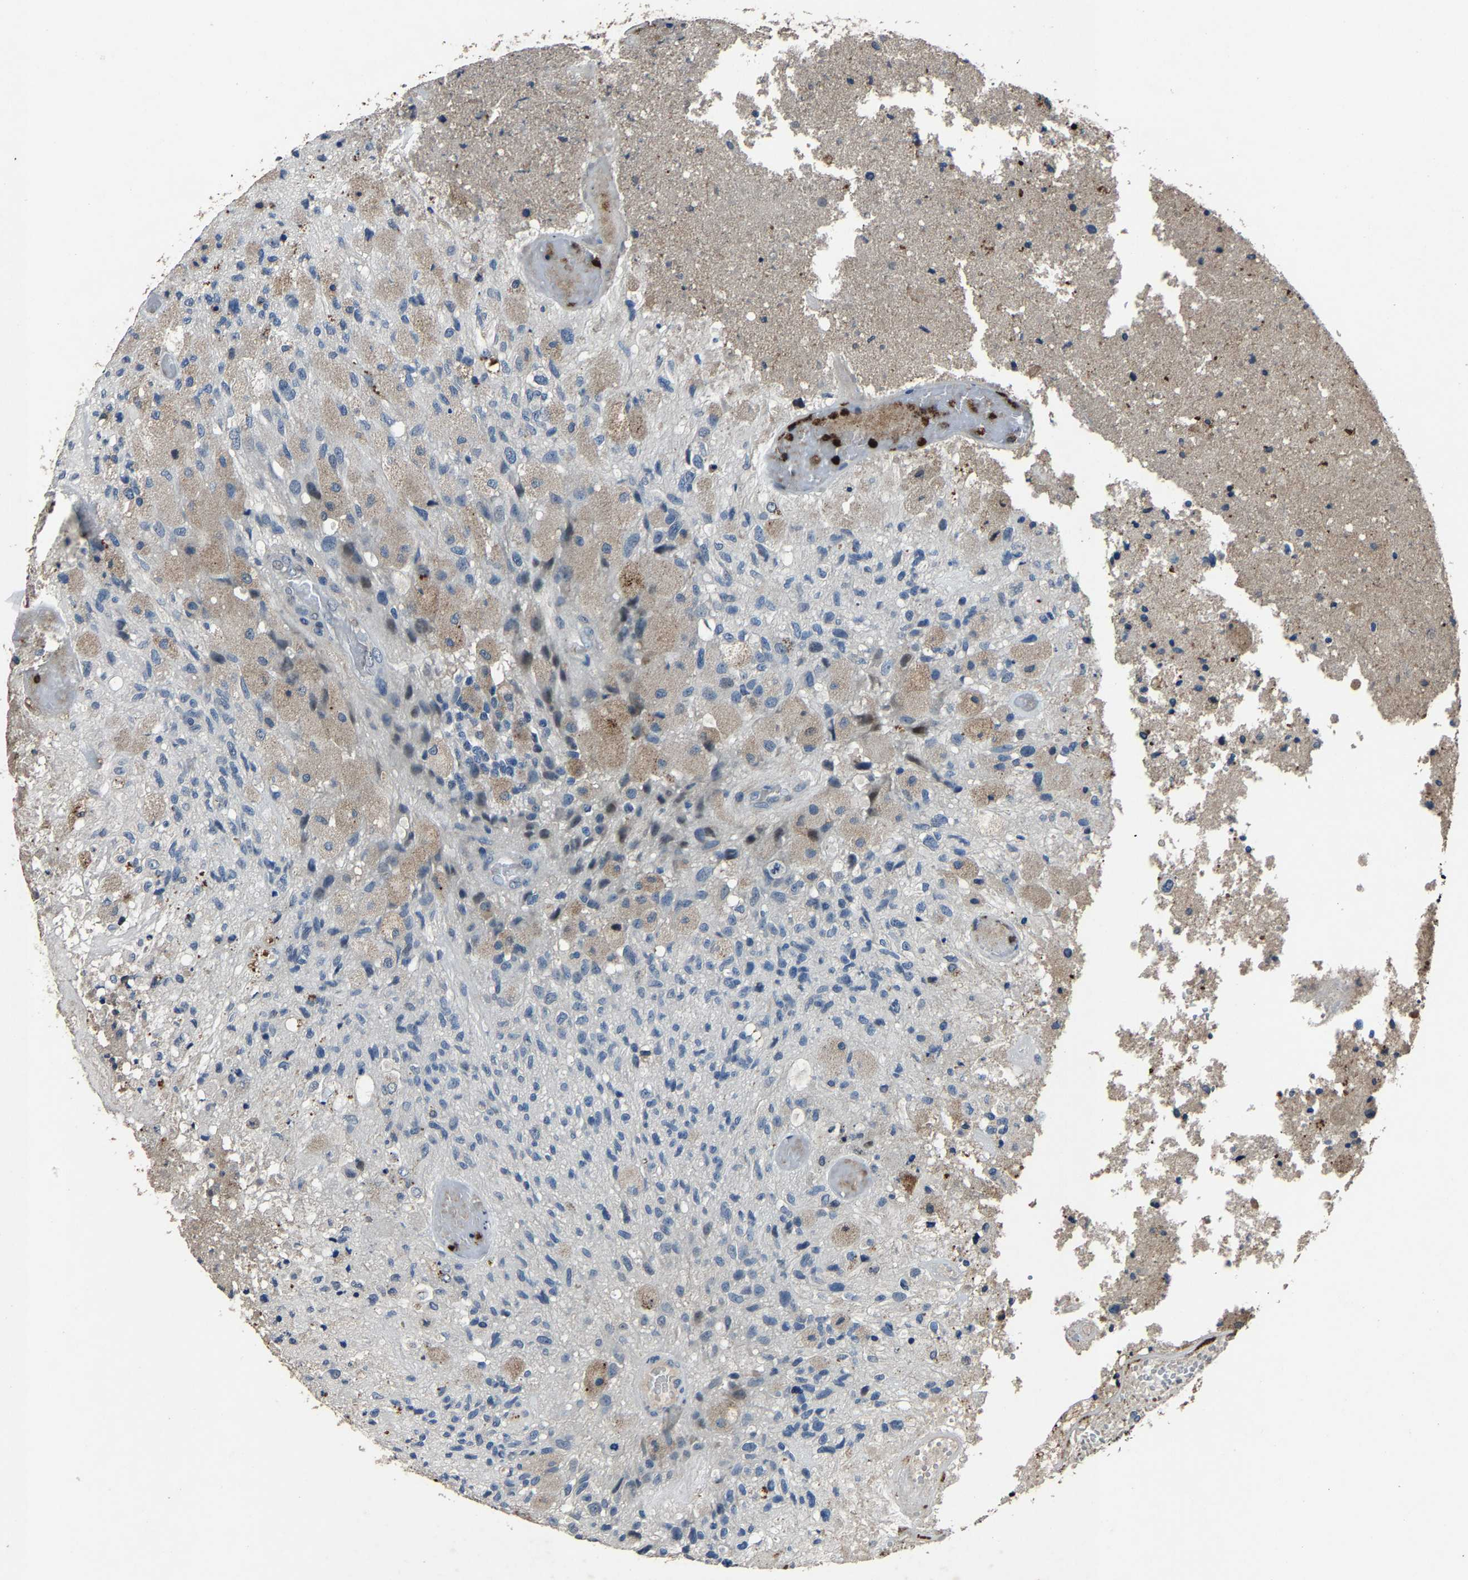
{"staining": {"intensity": "weak", "quantity": "25%-75%", "location": "cytoplasmic/membranous"}, "tissue": "glioma", "cell_type": "Tumor cells", "image_type": "cancer", "snomed": [{"axis": "morphology", "description": "Normal tissue, NOS"}, {"axis": "morphology", "description": "Glioma, malignant, High grade"}, {"axis": "topography", "description": "Cerebral cortex"}], "caption": "DAB immunohistochemical staining of glioma exhibits weak cytoplasmic/membranous protein staining in approximately 25%-75% of tumor cells.", "gene": "PCNX2", "patient": {"sex": "male", "age": 77}}